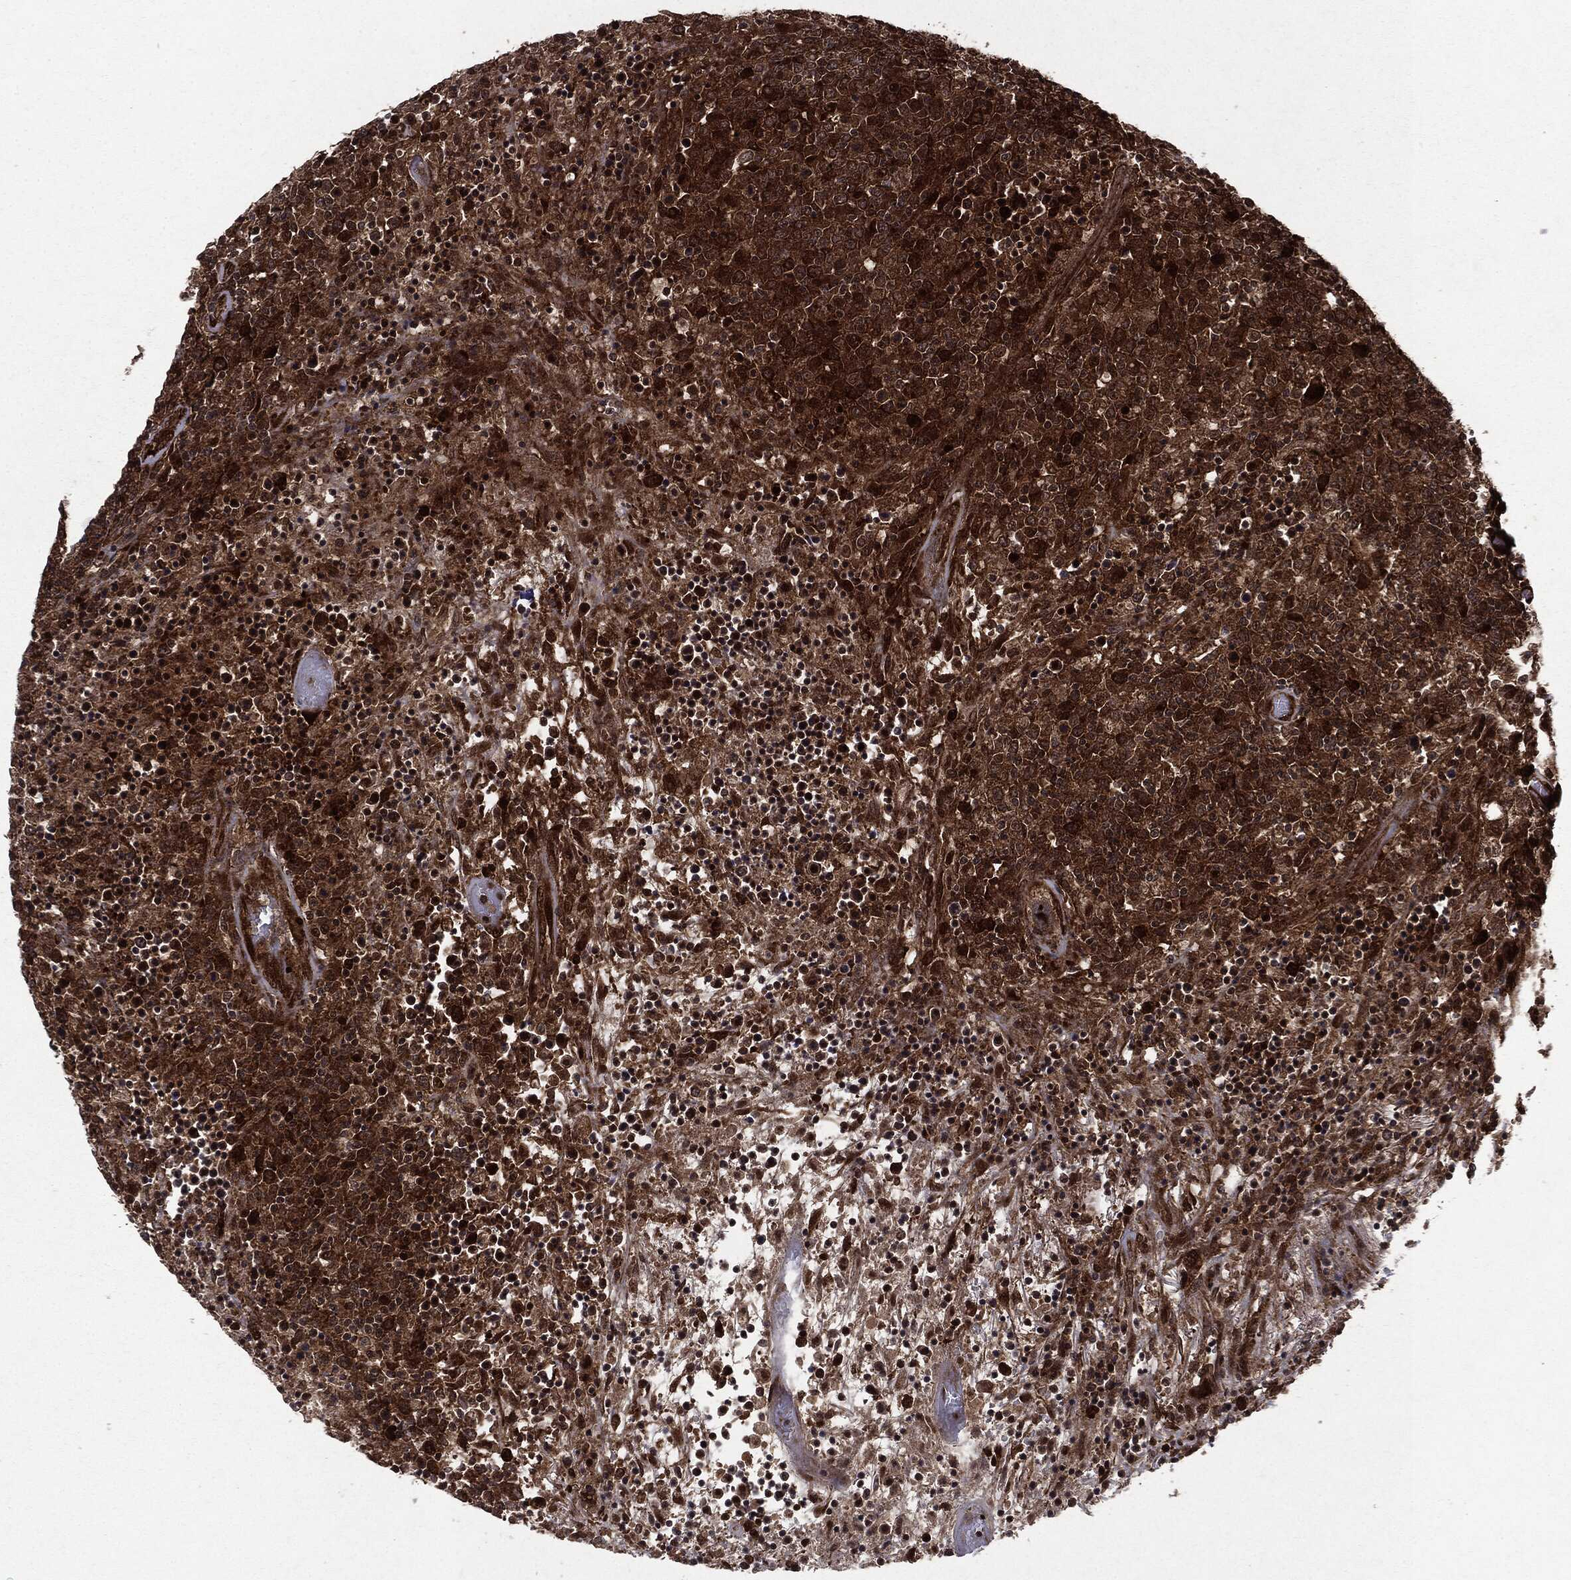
{"staining": {"intensity": "strong", "quantity": "25%-75%", "location": "cytoplasmic/membranous,nuclear"}, "tissue": "lymphoma", "cell_type": "Tumor cells", "image_type": "cancer", "snomed": [{"axis": "morphology", "description": "Malignant lymphoma, non-Hodgkin's type, High grade"}, {"axis": "topography", "description": "Lung"}], "caption": "Brown immunohistochemical staining in malignant lymphoma, non-Hodgkin's type (high-grade) displays strong cytoplasmic/membranous and nuclear staining in approximately 25%-75% of tumor cells.", "gene": "OTUB1", "patient": {"sex": "male", "age": 79}}